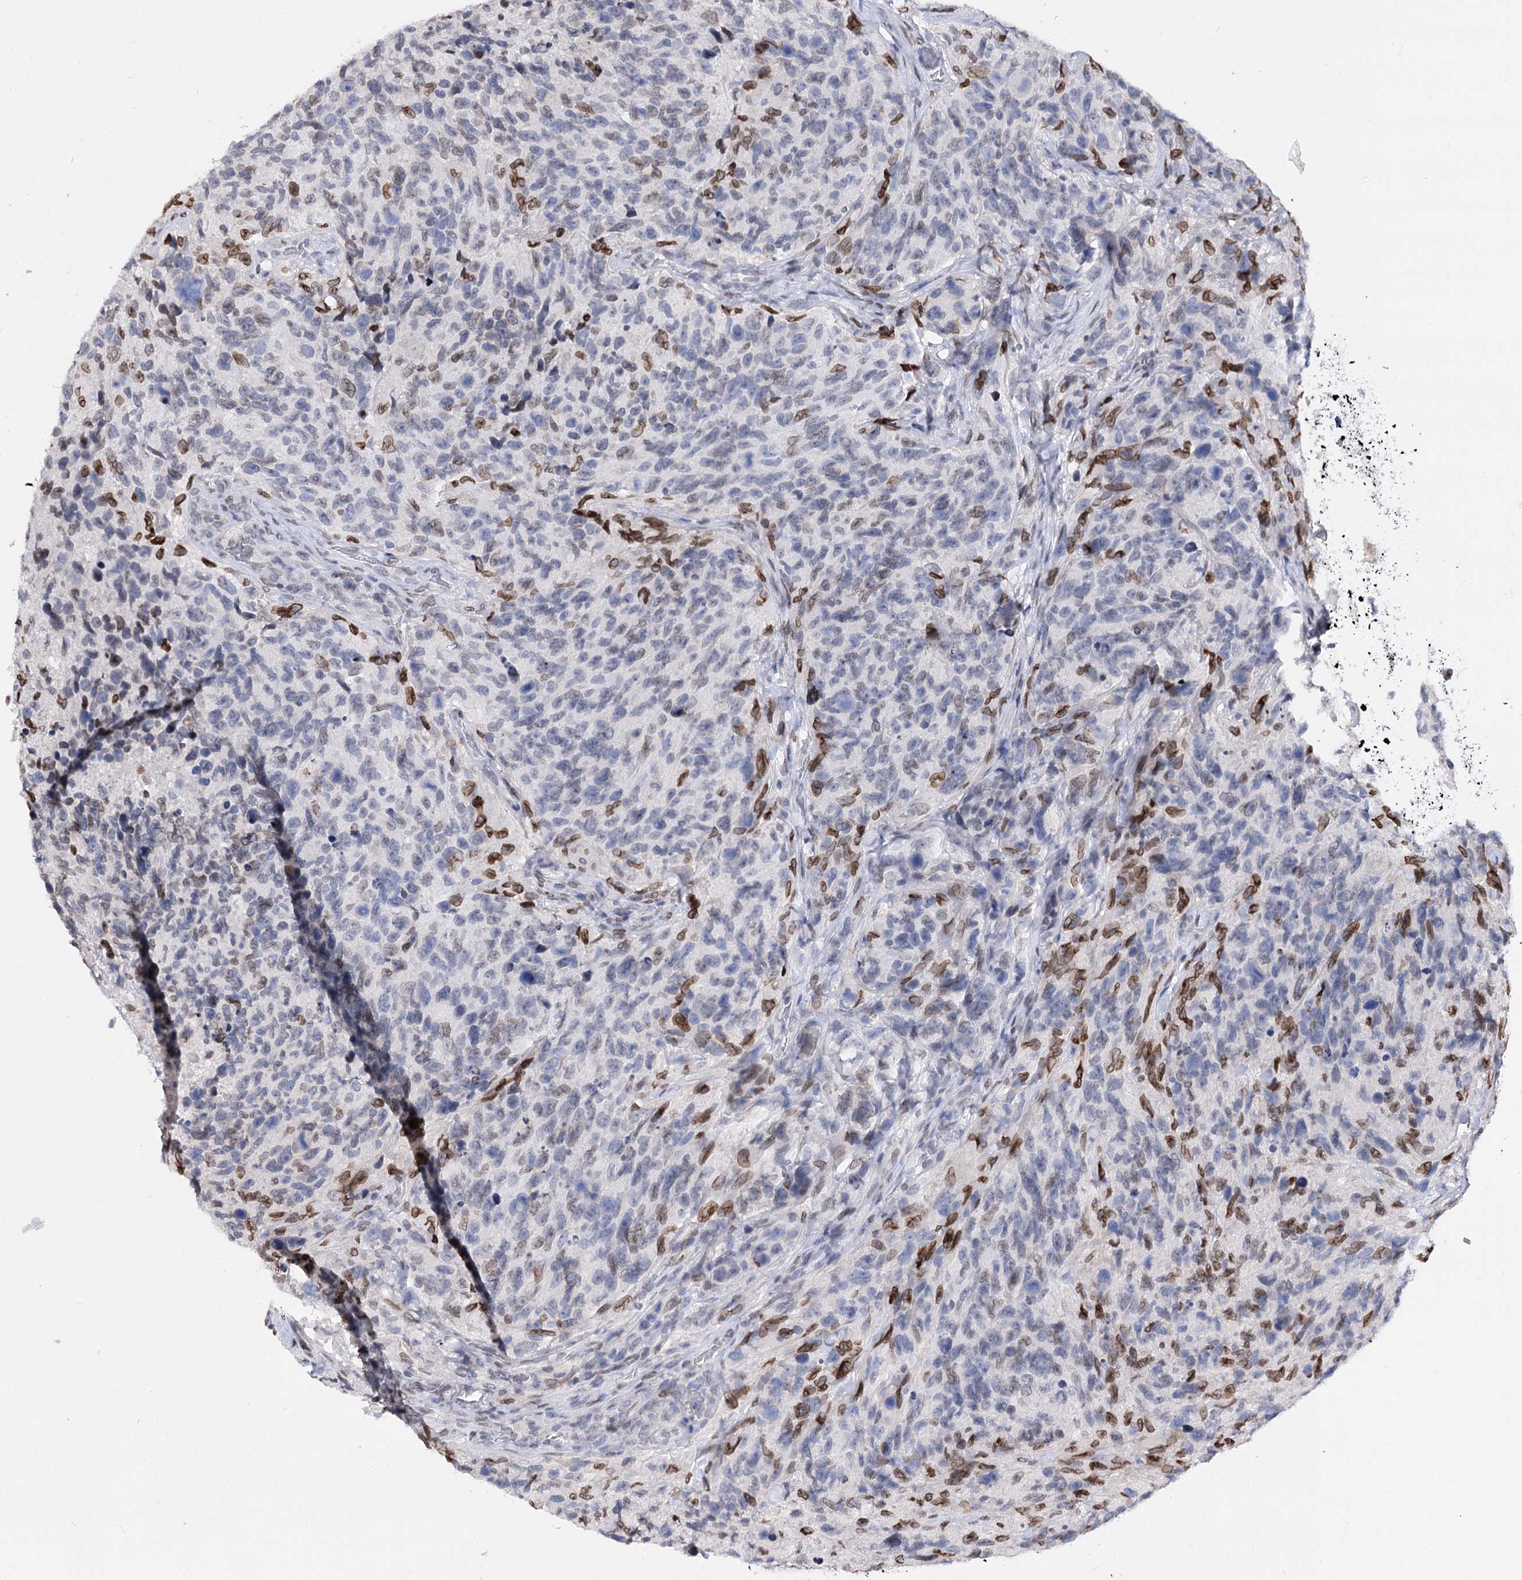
{"staining": {"intensity": "negative", "quantity": "none", "location": "none"}, "tissue": "glioma", "cell_type": "Tumor cells", "image_type": "cancer", "snomed": [{"axis": "morphology", "description": "Glioma, malignant, High grade"}, {"axis": "topography", "description": "Brain"}], "caption": "A high-resolution histopathology image shows immunohistochemistry (IHC) staining of malignant glioma (high-grade), which displays no significant staining in tumor cells.", "gene": "TMEM201", "patient": {"sex": "male", "age": 69}}